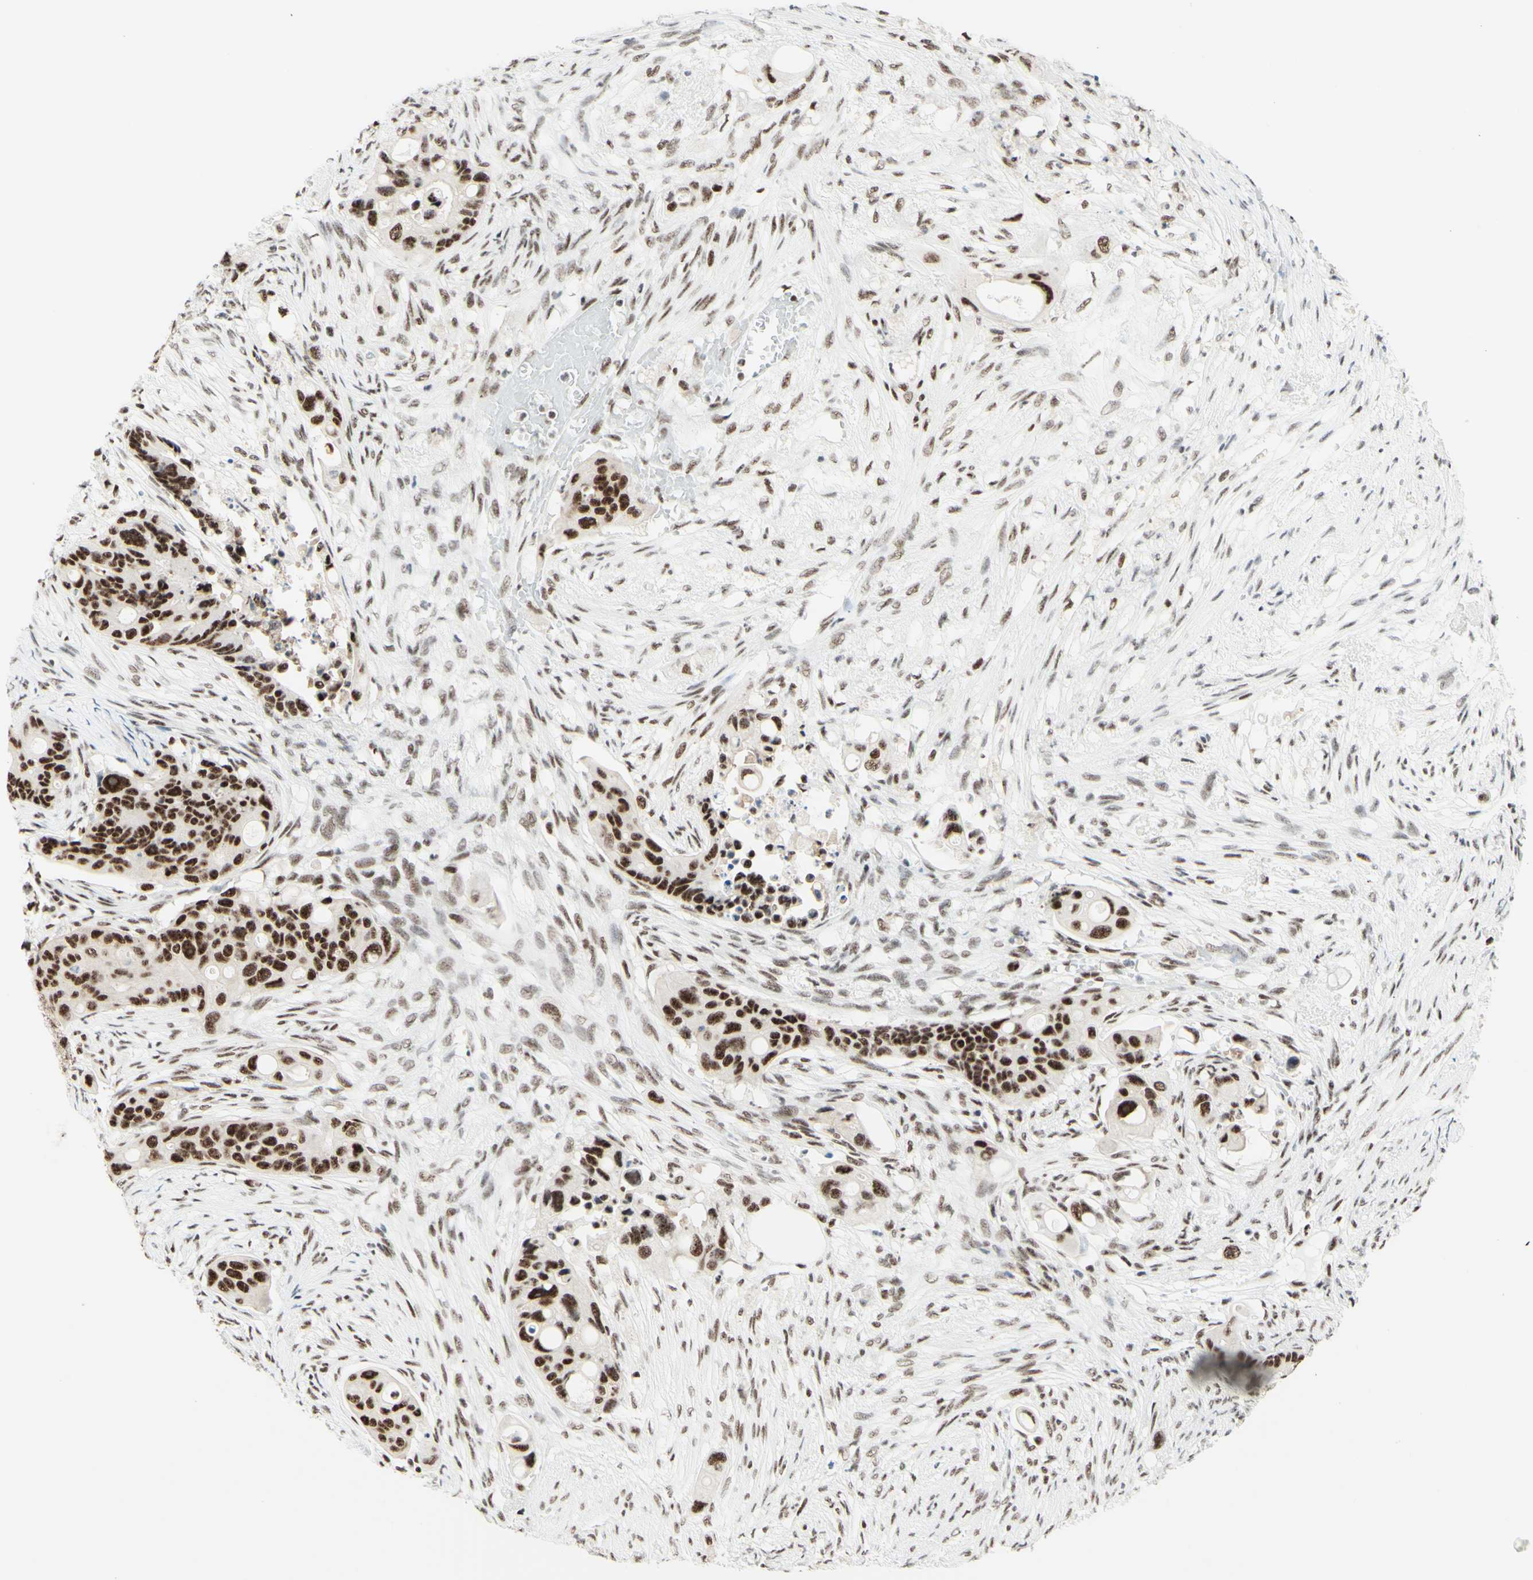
{"staining": {"intensity": "strong", "quantity": ">75%", "location": "nuclear"}, "tissue": "colorectal cancer", "cell_type": "Tumor cells", "image_type": "cancer", "snomed": [{"axis": "morphology", "description": "Adenocarcinoma, NOS"}, {"axis": "topography", "description": "Colon"}], "caption": "Adenocarcinoma (colorectal) tissue displays strong nuclear staining in approximately >75% of tumor cells, visualized by immunohistochemistry. (DAB (3,3'-diaminobenzidine) IHC, brown staining for protein, blue staining for nuclei).", "gene": "WTAP", "patient": {"sex": "female", "age": 57}}